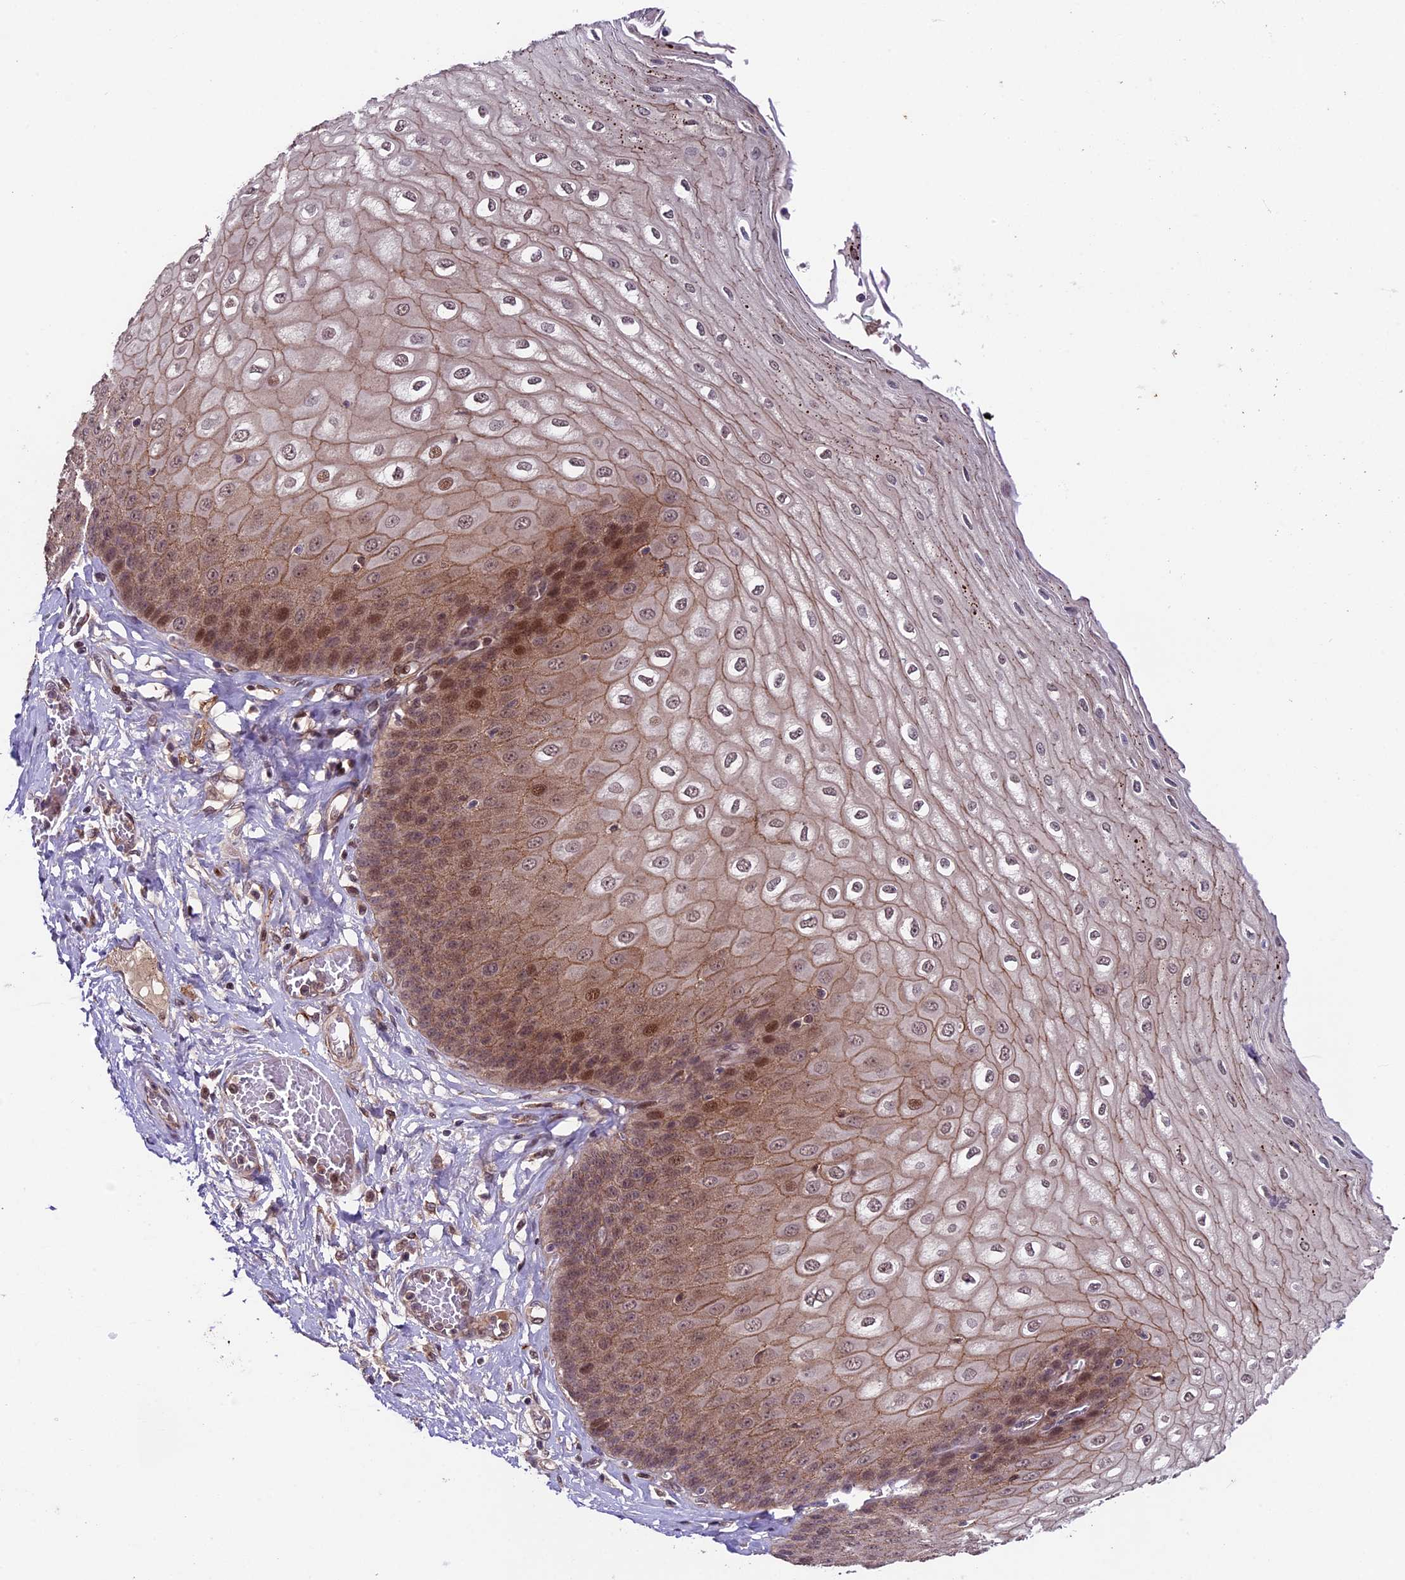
{"staining": {"intensity": "moderate", "quantity": ">75%", "location": "cytoplasmic/membranous"}, "tissue": "esophagus", "cell_type": "Squamous epithelial cells", "image_type": "normal", "snomed": [{"axis": "morphology", "description": "Normal tissue, NOS"}, {"axis": "topography", "description": "Esophagus"}], "caption": "High-magnification brightfield microscopy of normal esophagus stained with DAB (3,3'-diaminobenzidine) (brown) and counterstained with hematoxylin (blue). squamous epithelial cells exhibit moderate cytoplasmic/membranous expression is appreciated in approximately>75% of cells. (DAB (3,3'-diaminobenzidine) IHC with brightfield microscopy, high magnification).", "gene": "SIPA1L3", "patient": {"sex": "male", "age": 60}}